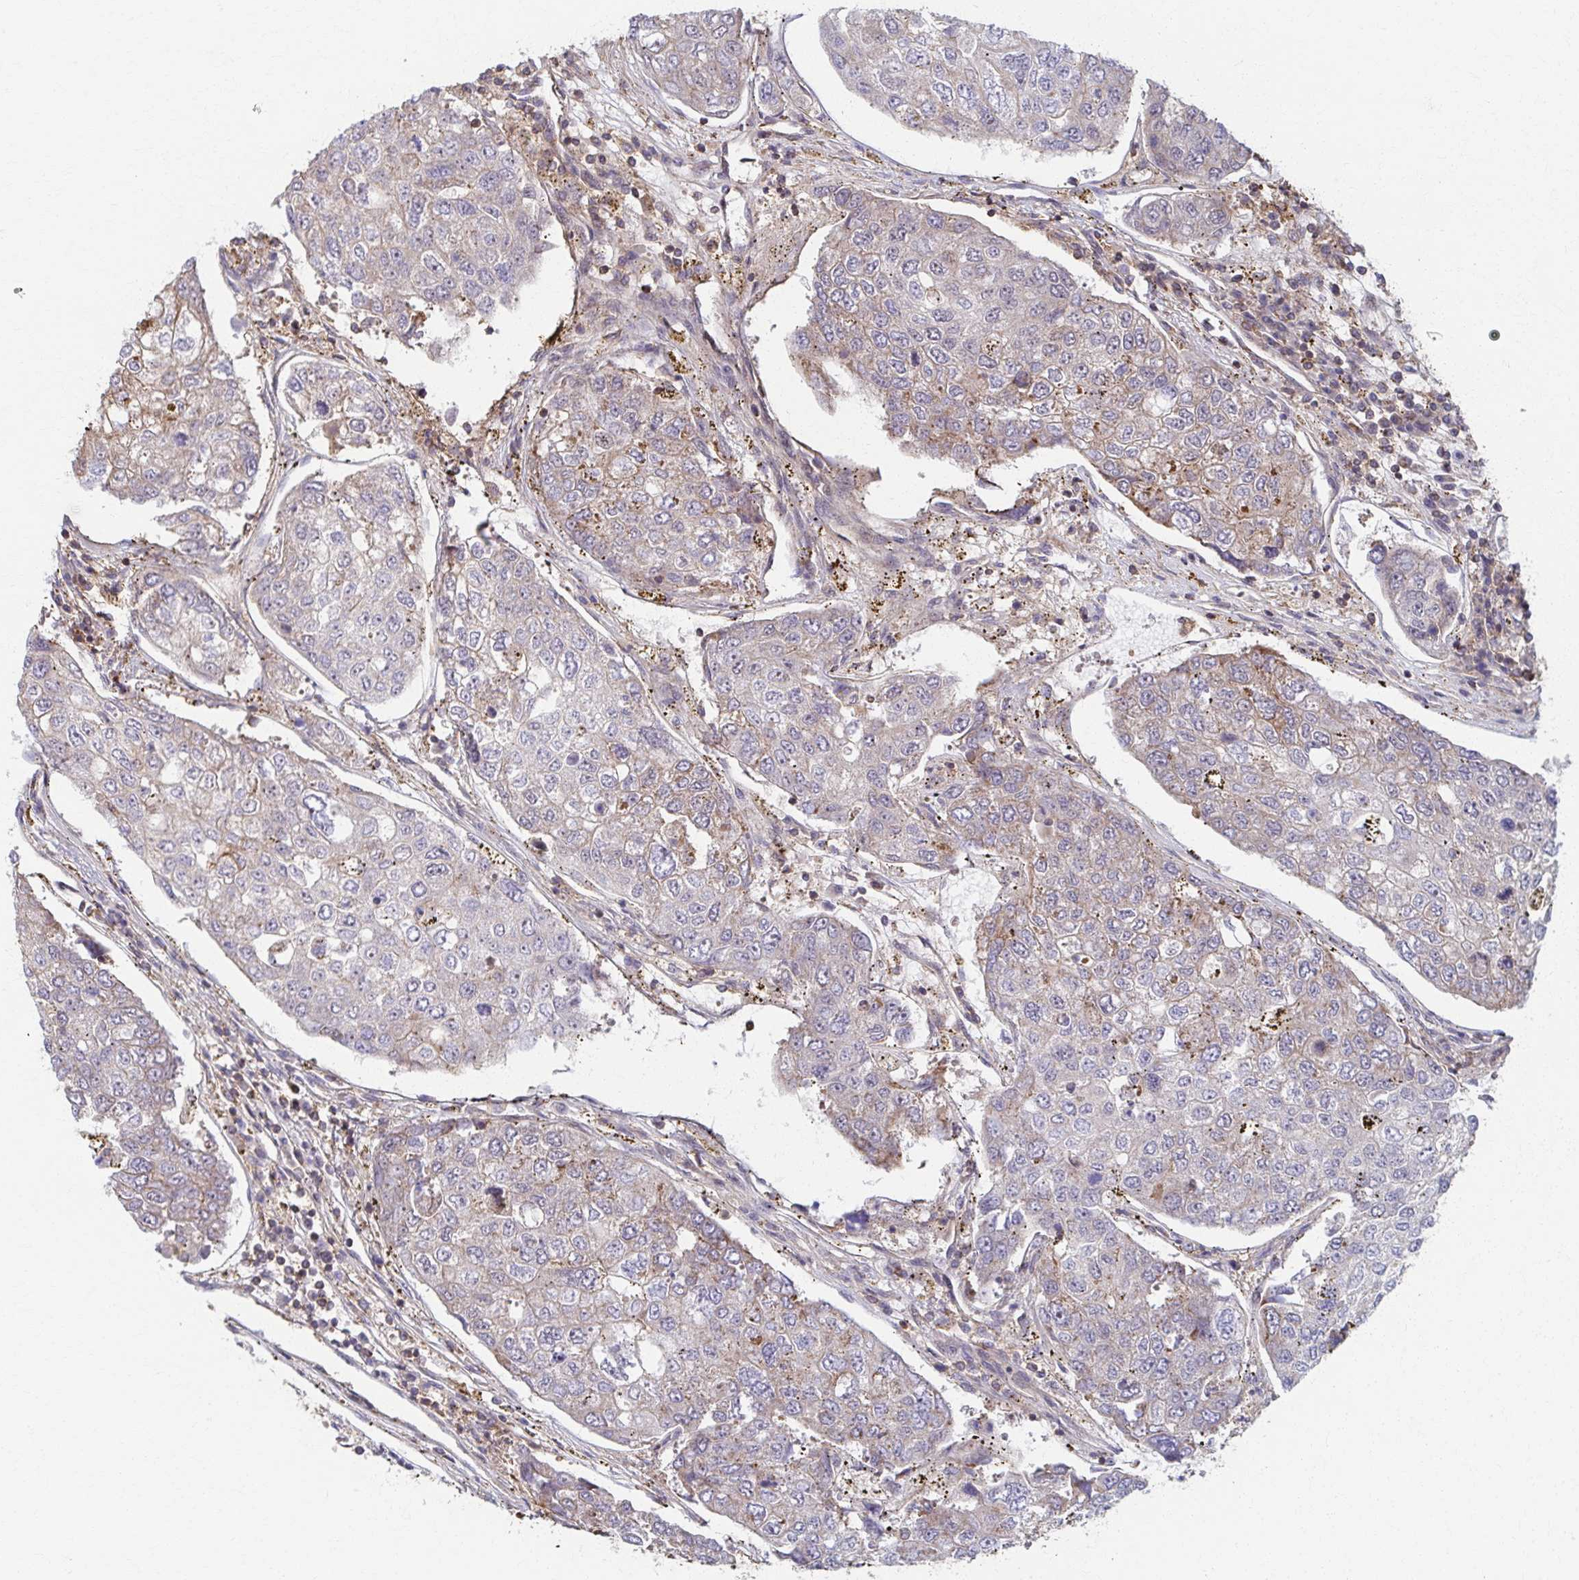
{"staining": {"intensity": "negative", "quantity": "none", "location": "none"}, "tissue": "urothelial cancer", "cell_type": "Tumor cells", "image_type": "cancer", "snomed": [{"axis": "morphology", "description": "Urothelial carcinoma, High grade"}, {"axis": "topography", "description": "Lymph node"}, {"axis": "topography", "description": "Urinary bladder"}], "caption": "Tumor cells show no significant protein positivity in urothelial carcinoma (high-grade). (Immunohistochemistry, brightfield microscopy, high magnification).", "gene": "KLHL34", "patient": {"sex": "male", "age": 51}}